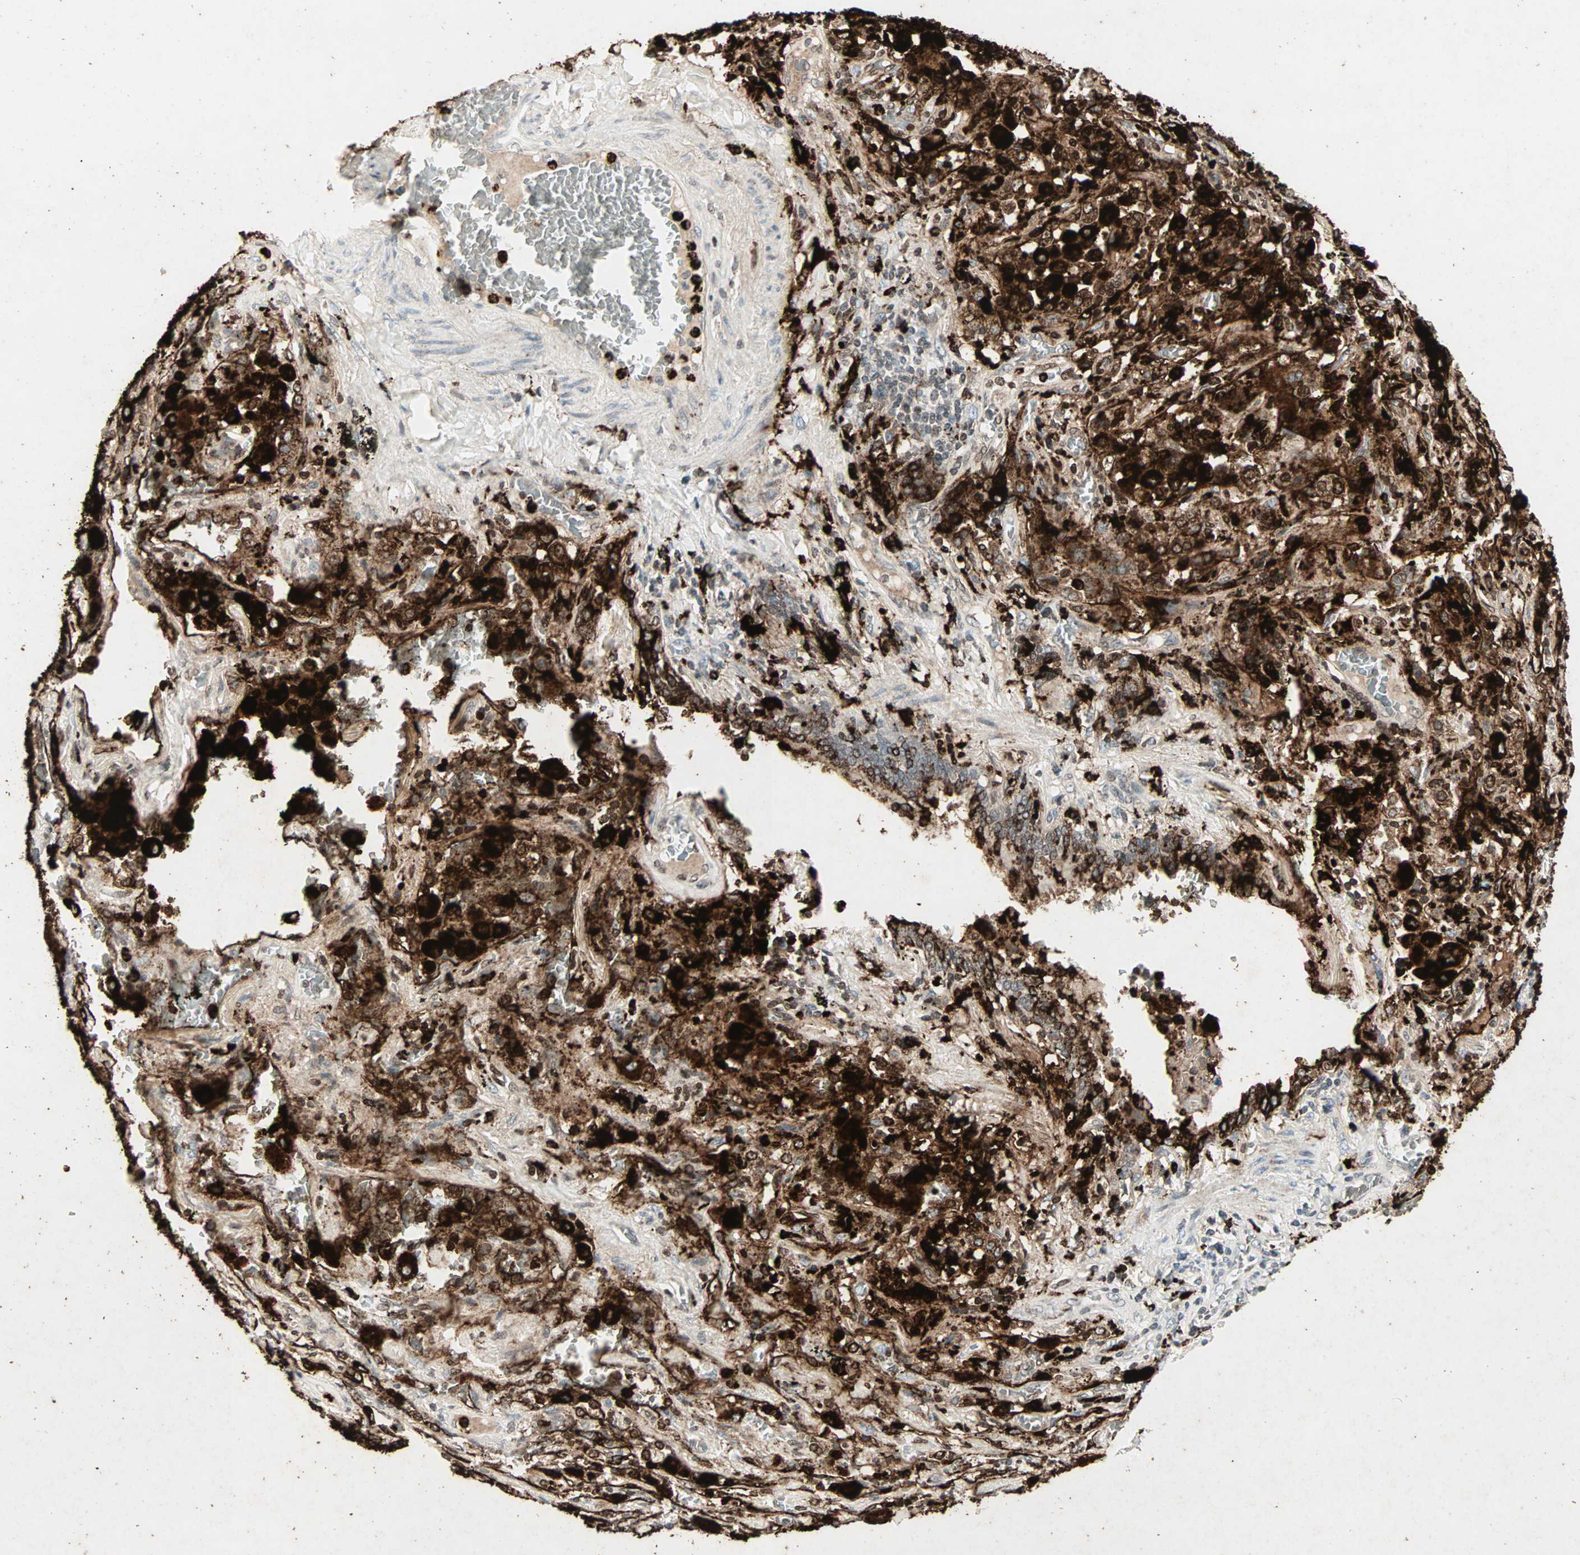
{"staining": {"intensity": "strong", "quantity": ">75%", "location": "cytoplasmic/membranous,nuclear"}, "tissue": "lung cancer", "cell_type": "Tumor cells", "image_type": "cancer", "snomed": [{"axis": "morphology", "description": "Squamous cell carcinoma, NOS"}, {"axis": "topography", "description": "Lung"}], "caption": "Lung cancer (squamous cell carcinoma) was stained to show a protein in brown. There is high levels of strong cytoplasmic/membranous and nuclear positivity in approximately >75% of tumor cells.", "gene": "CEACAM6", "patient": {"sex": "male", "age": 57}}